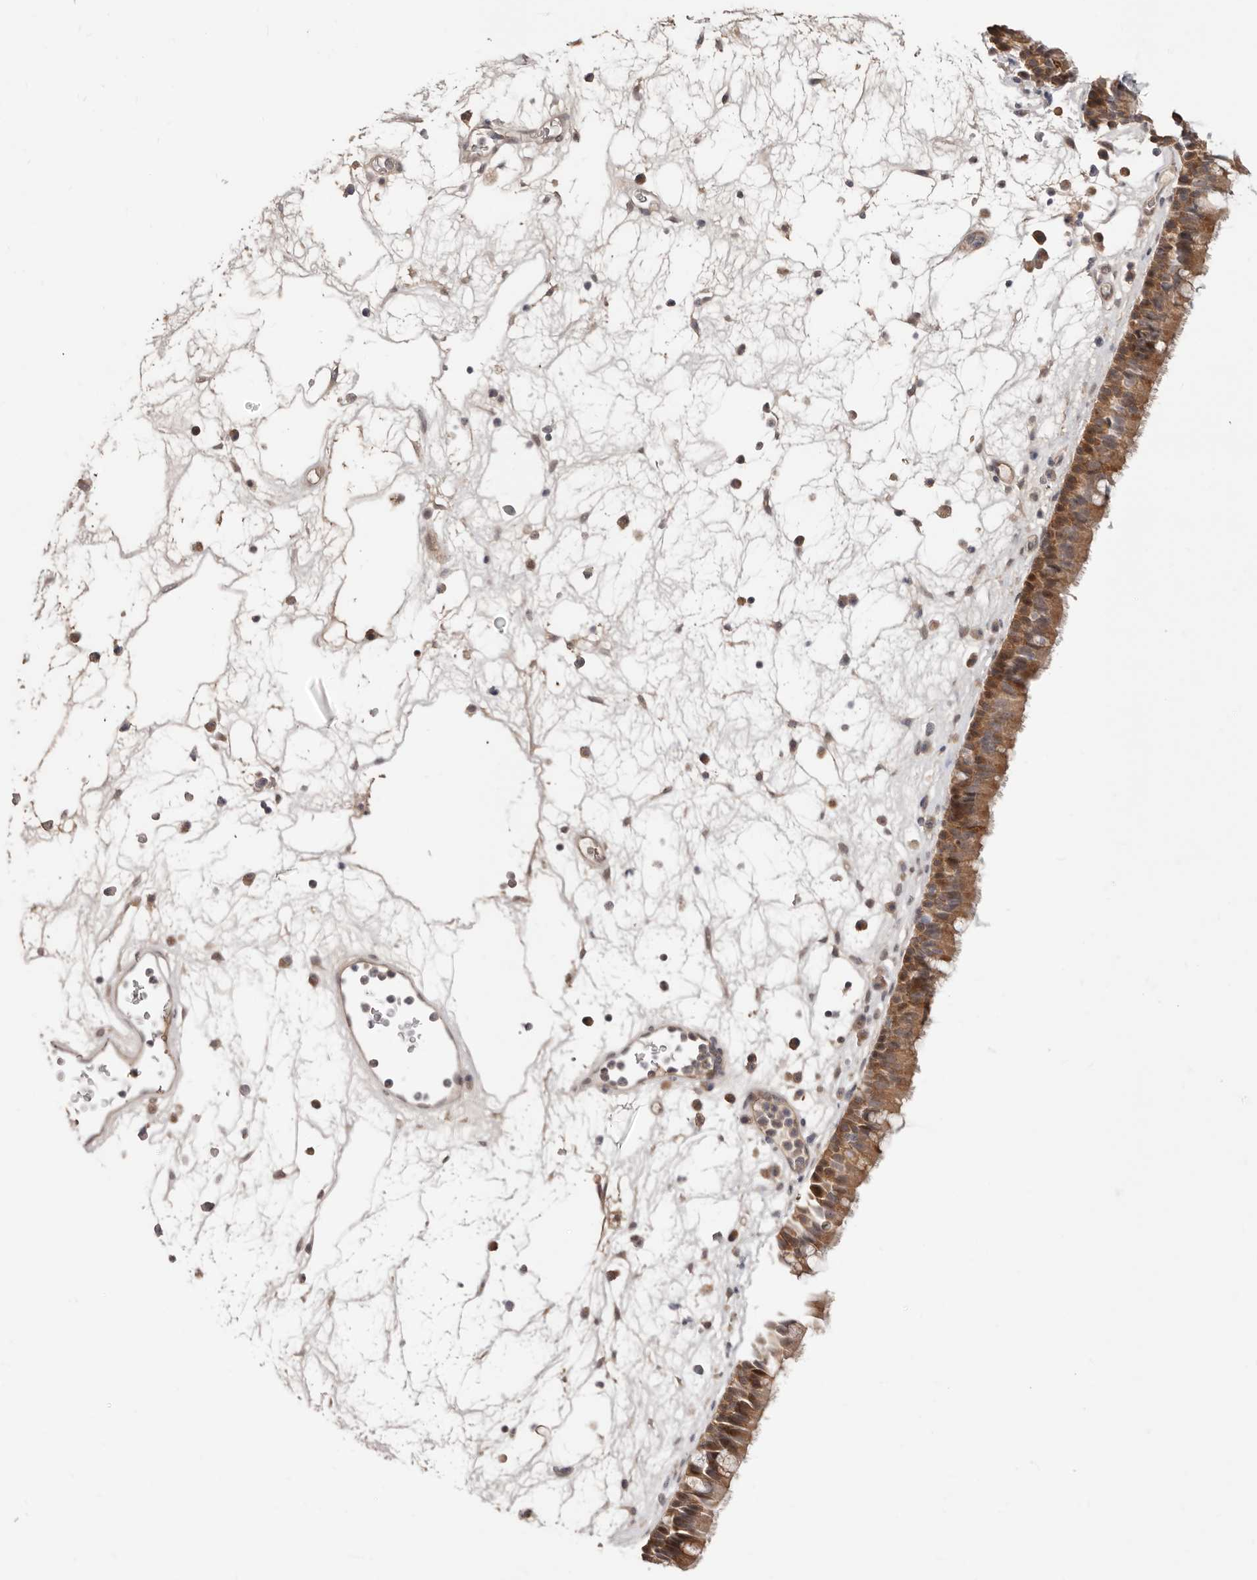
{"staining": {"intensity": "moderate", "quantity": ">75%", "location": "cytoplasmic/membranous"}, "tissue": "nasopharynx", "cell_type": "Respiratory epithelial cells", "image_type": "normal", "snomed": [{"axis": "morphology", "description": "Normal tissue, NOS"}, {"axis": "morphology", "description": "Inflammation, NOS"}, {"axis": "morphology", "description": "Malignant melanoma, Metastatic site"}, {"axis": "topography", "description": "Nasopharynx"}], "caption": "Immunohistochemistry staining of normal nasopharynx, which exhibits medium levels of moderate cytoplasmic/membranous expression in approximately >75% of respiratory epithelial cells indicating moderate cytoplasmic/membranous protein positivity. The staining was performed using DAB (brown) for protein detection and nuclei were counterstained in hematoxylin (blue).", "gene": "EGR3", "patient": {"sex": "male", "age": 70}}